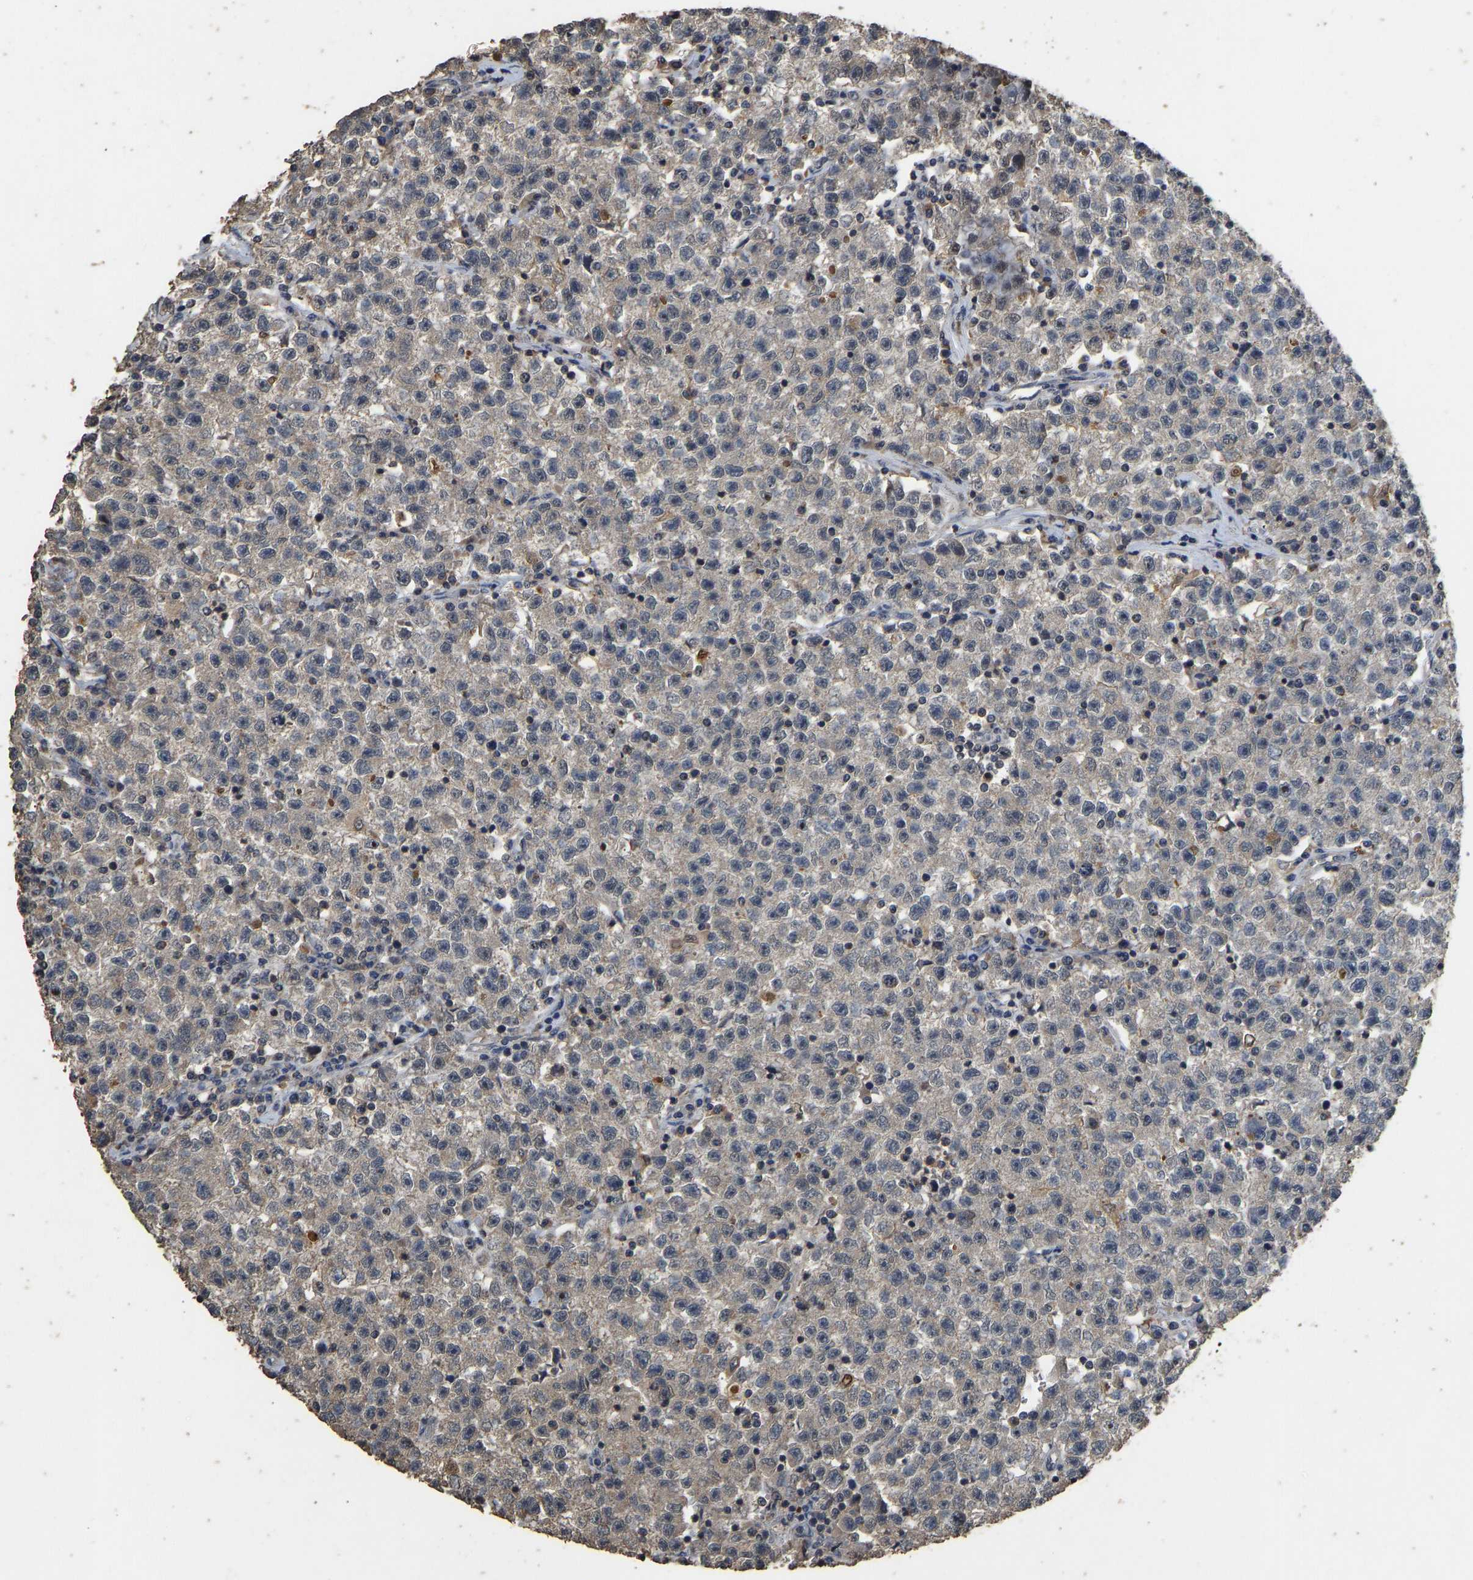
{"staining": {"intensity": "weak", "quantity": ">75%", "location": "cytoplasmic/membranous"}, "tissue": "testis cancer", "cell_type": "Tumor cells", "image_type": "cancer", "snomed": [{"axis": "morphology", "description": "Seminoma, NOS"}, {"axis": "topography", "description": "Testis"}], "caption": "DAB immunohistochemical staining of human testis cancer (seminoma) shows weak cytoplasmic/membranous protein positivity in approximately >75% of tumor cells.", "gene": "CIDEC", "patient": {"sex": "male", "age": 22}}